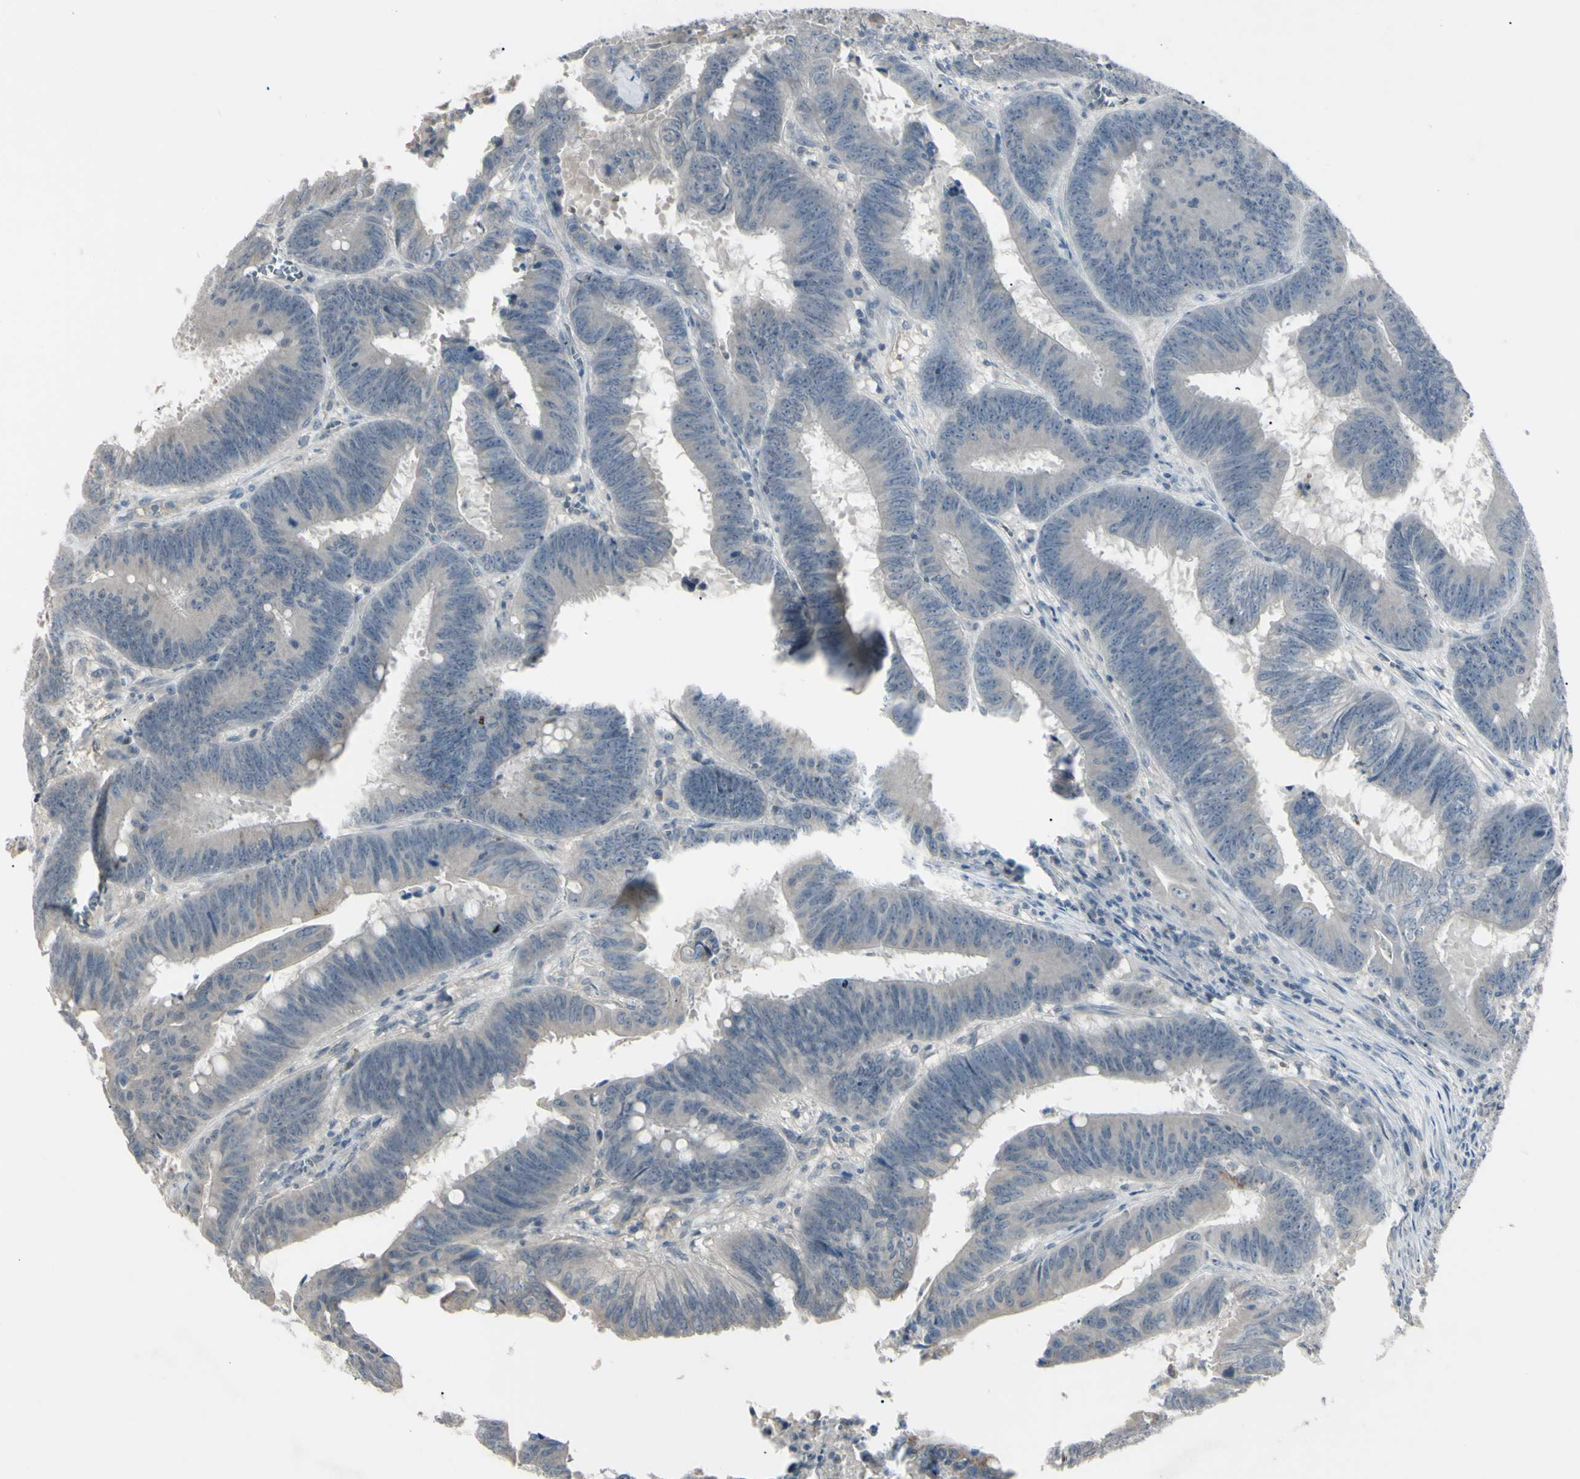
{"staining": {"intensity": "negative", "quantity": "none", "location": "none"}, "tissue": "colorectal cancer", "cell_type": "Tumor cells", "image_type": "cancer", "snomed": [{"axis": "morphology", "description": "Adenocarcinoma, NOS"}, {"axis": "topography", "description": "Colon"}], "caption": "Colorectal cancer (adenocarcinoma) stained for a protein using immunohistochemistry demonstrates no expression tumor cells.", "gene": "PIAS4", "patient": {"sex": "male", "age": 45}}